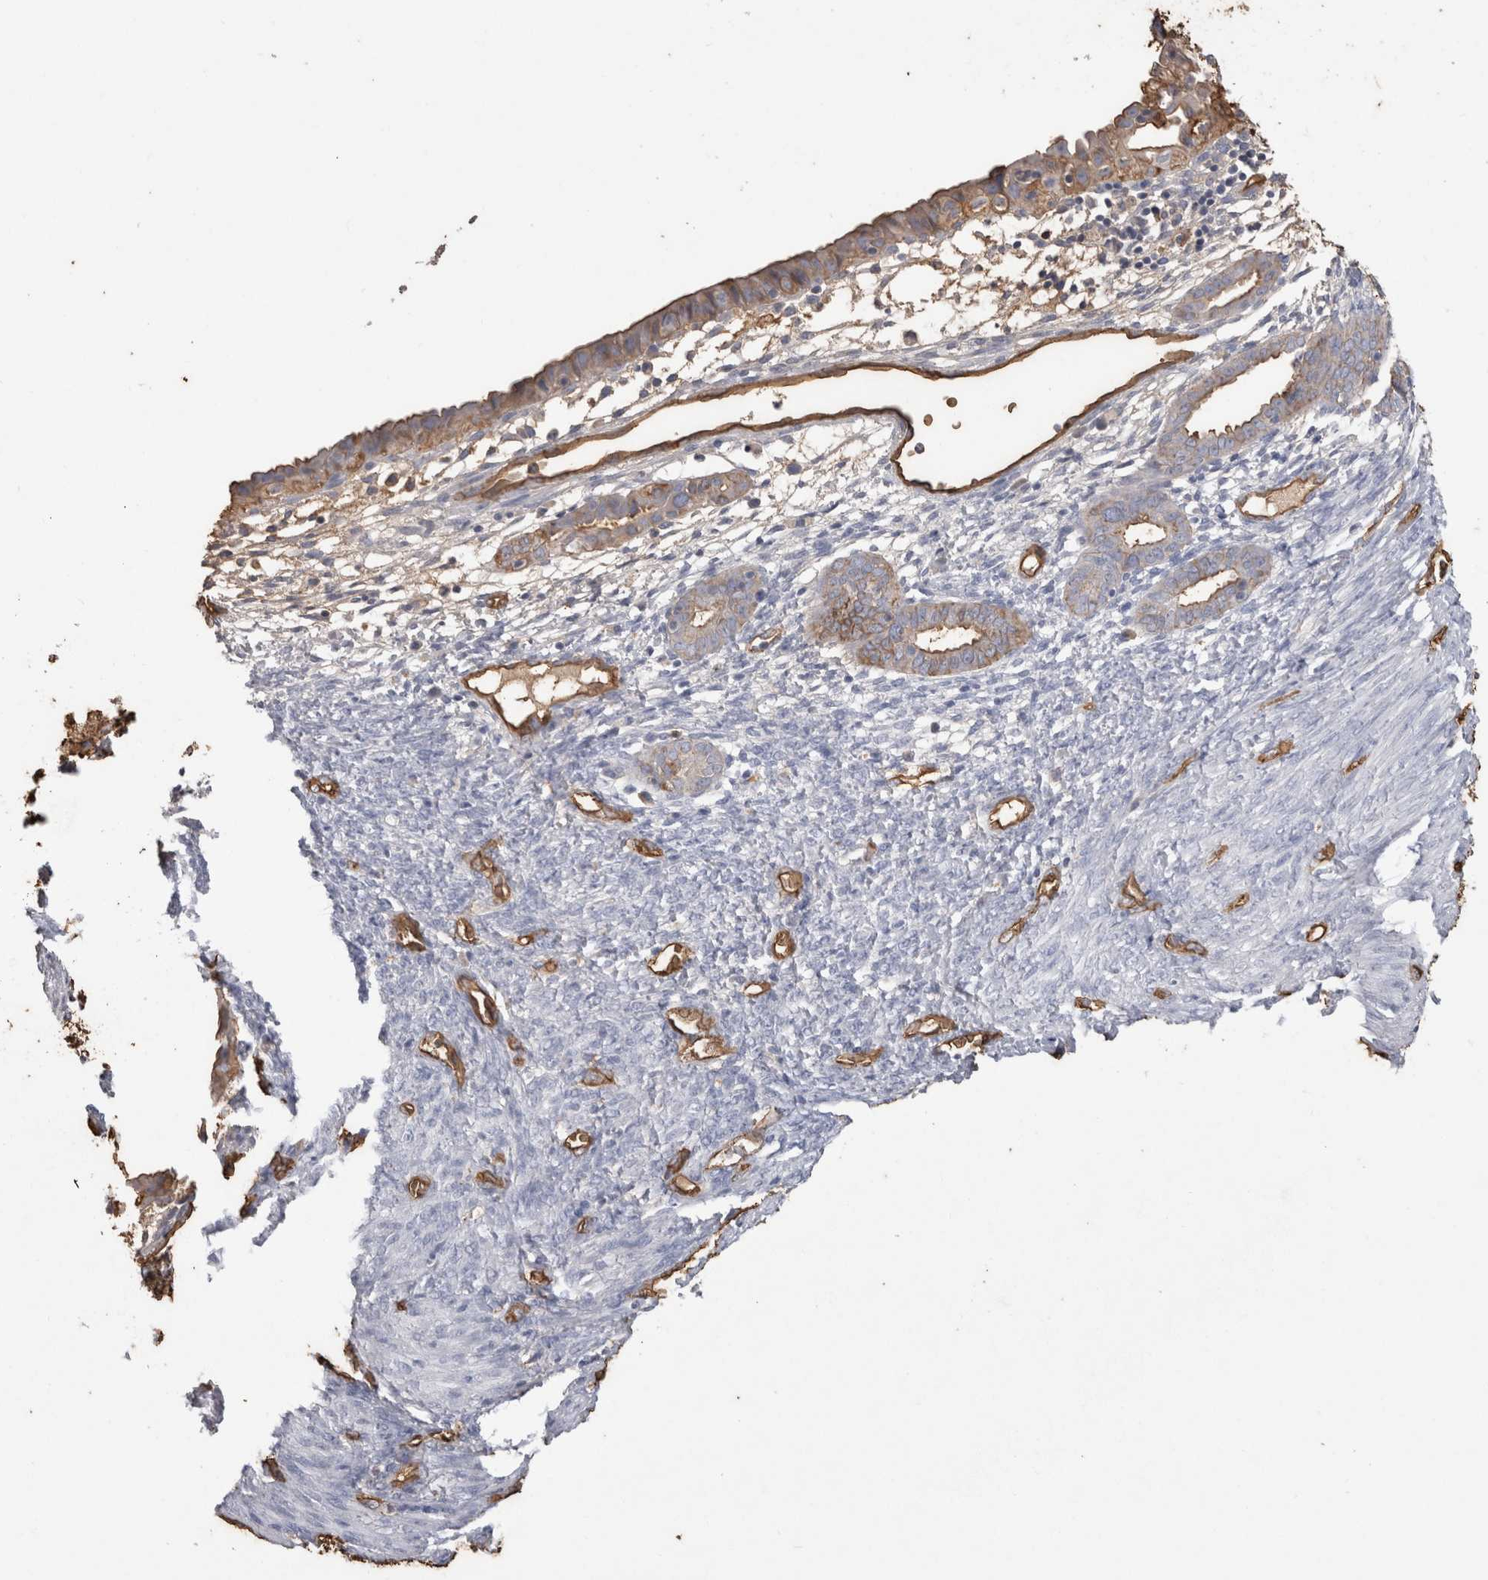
{"staining": {"intensity": "negative", "quantity": "none", "location": "none"}, "tissue": "cervical cancer", "cell_type": "Tumor cells", "image_type": "cancer", "snomed": [{"axis": "morphology", "description": "Normal tissue, NOS"}, {"axis": "morphology", "description": "Adenocarcinoma, NOS"}, {"axis": "topography", "description": "Cervix"}, {"axis": "topography", "description": "Endometrium"}], "caption": "Photomicrograph shows no significant protein positivity in tumor cells of adenocarcinoma (cervical).", "gene": "IL17RC", "patient": {"sex": "female", "age": 86}}